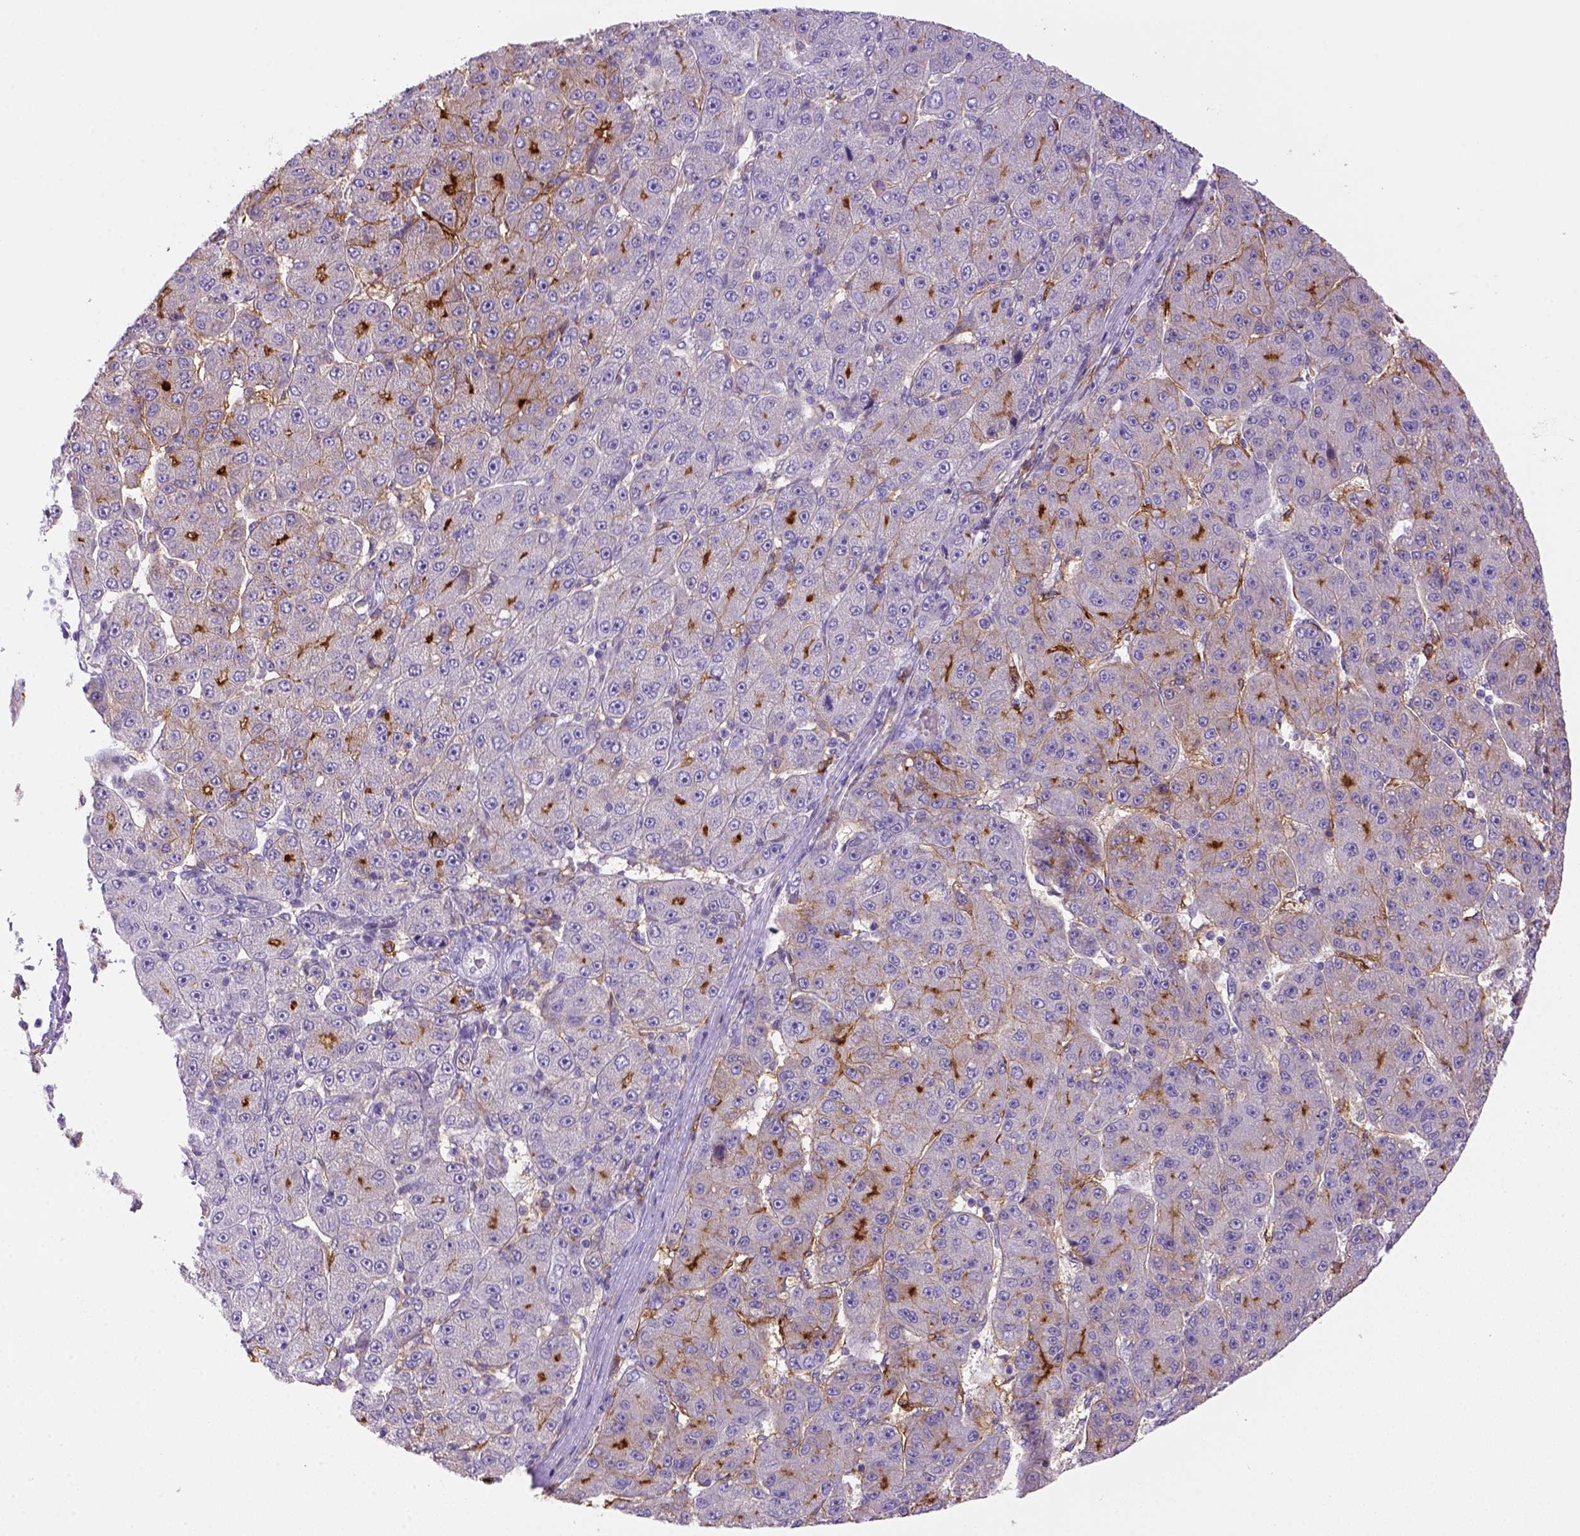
{"staining": {"intensity": "negative", "quantity": "none", "location": "none"}, "tissue": "liver cancer", "cell_type": "Tumor cells", "image_type": "cancer", "snomed": [{"axis": "morphology", "description": "Carcinoma, Hepatocellular, NOS"}, {"axis": "topography", "description": "Liver"}], "caption": "DAB (3,3'-diaminobenzidine) immunohistochemical staining of liver hepatocellular carcinoma shows no significant expression in tumor cells.", "gene": "CD14", "patient": {"sex": "male", "age": 67}}